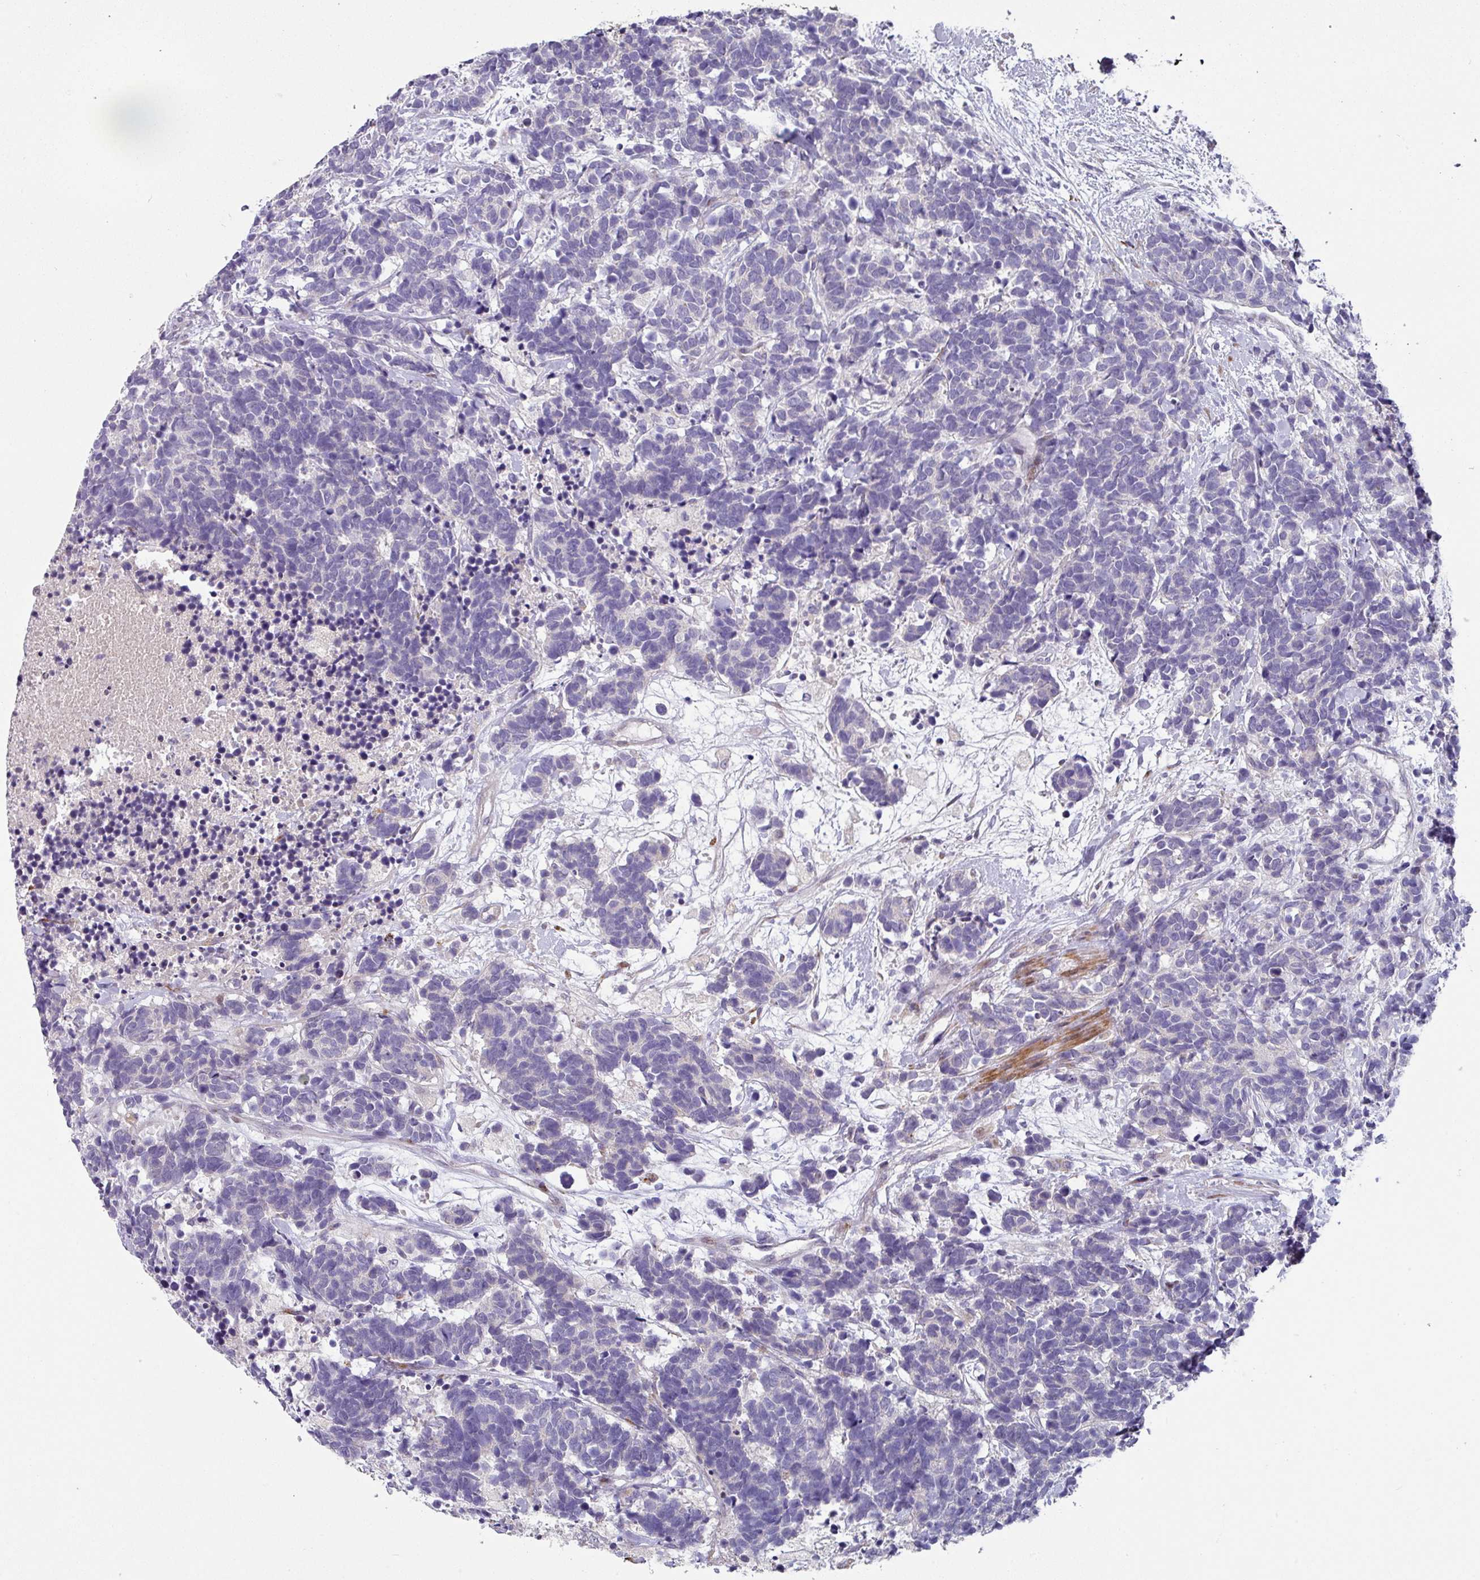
{"staining": {"intensity": "negative", "quantity": "none", "location": "none"}, "tissue": "carcinoid", "cell_type": "Tumor cells", "image_type": "cancer", "snomed": [{"axis": "morphology", "description": "Carcinoma, NOS"}, {"axis": "morphology", "description": "Carcinoid, malignant, NOS"}, {"axis": "topography", "description": "Prostate"}], "caption": "DAB (3,3'-diaminobenzidine) immunohistochemical staining of human carcinoid shows no significant staining in tumor cells. (DAB (3,3'-diaminobenzidine) immunohistochemistry (IHC), high magnification).", "gene": "KLHL3", "patient": {"sex": "male", "age": 57}}